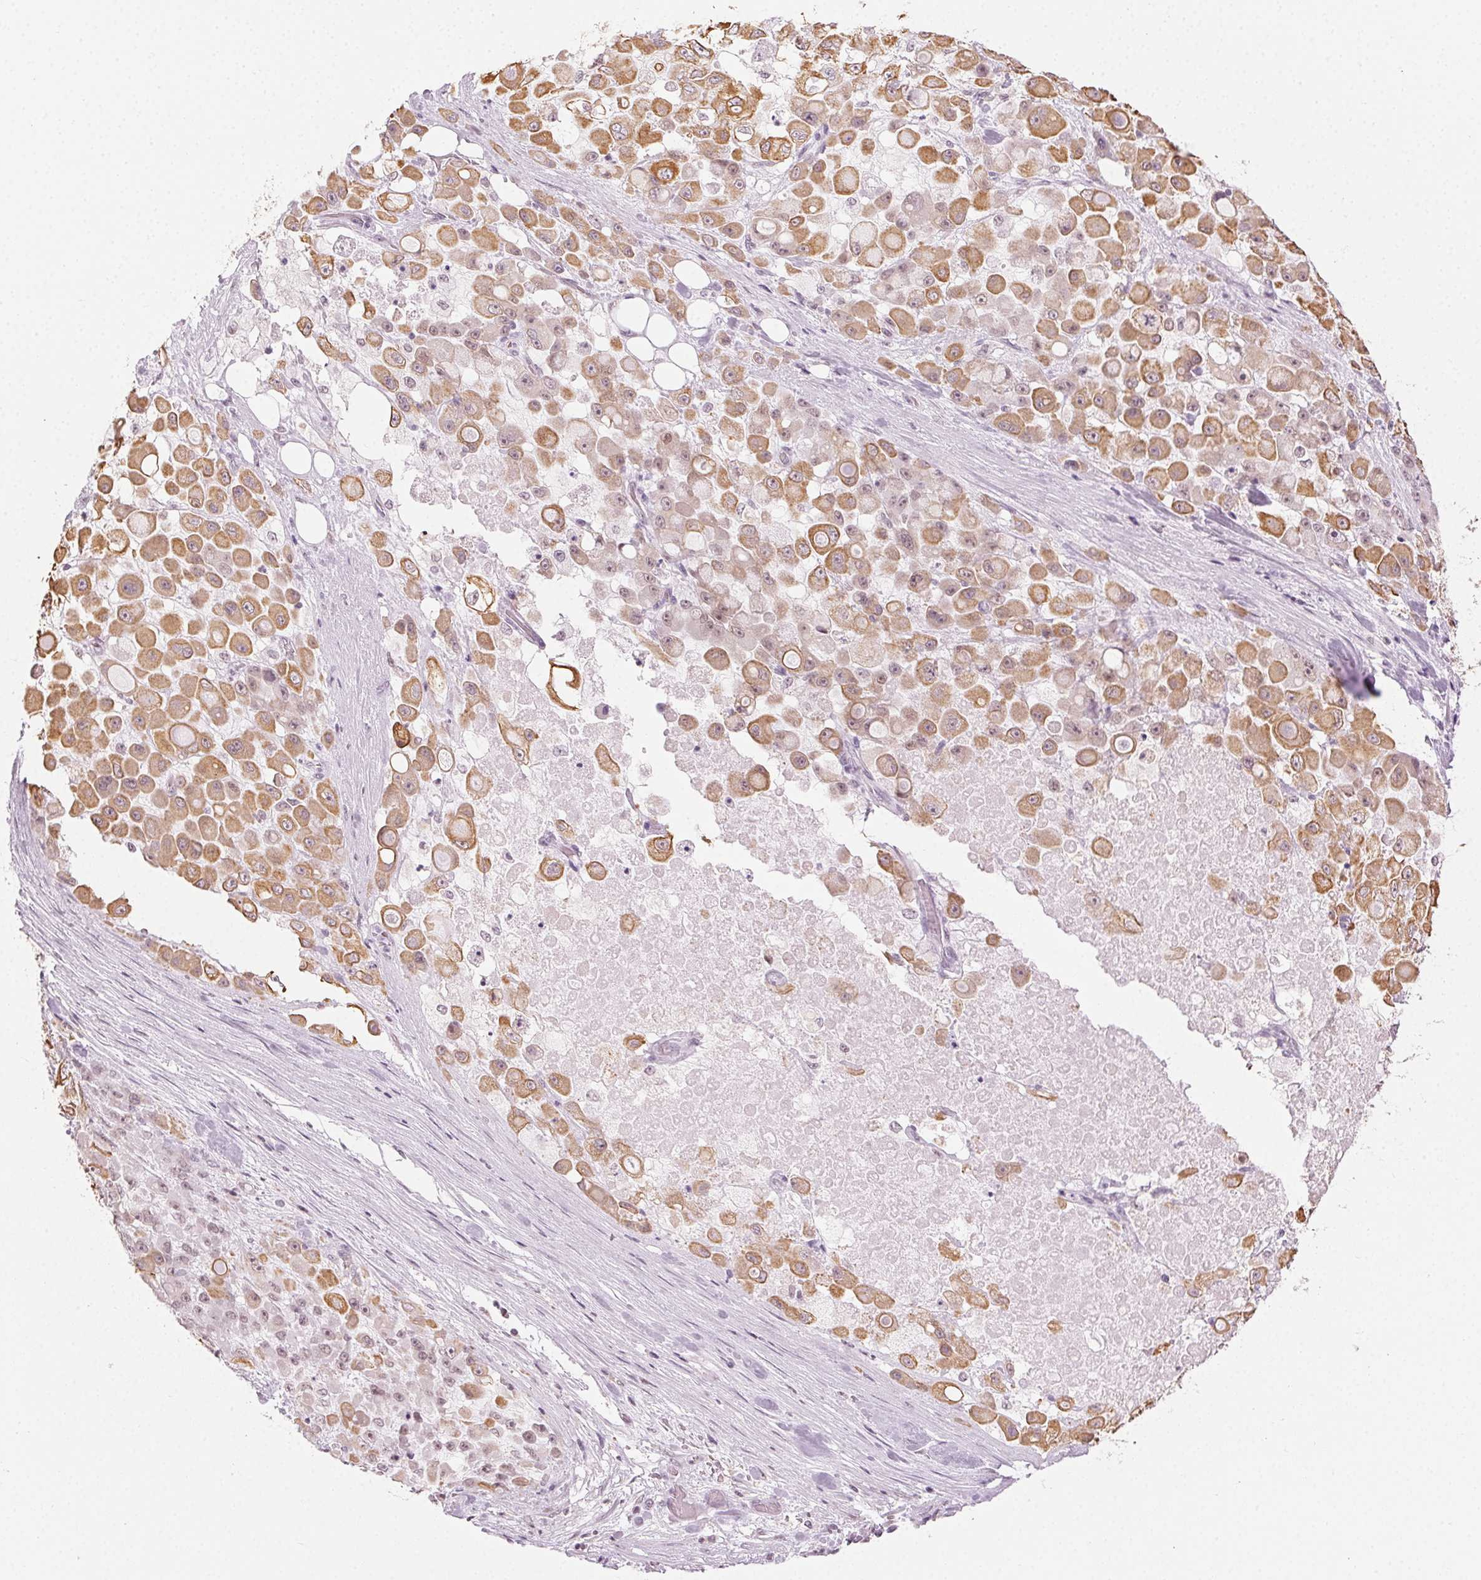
{"staining": {"intensity": "moderate", "quantity": ">75%", "location": "cytoplasmic/membranous"}, "tissue": "stomach cancer", "cell_type": "Tumor cells", "image_type": "cancer", "snomed": [{"axis": "morphology", "description": "Adenocarcinoma, NOS"}, {"axis": "topography", "description": "Stomach"}], "caption": "This is an image of immunohistochemistry (IHC) staining of stomach cancer (adenocarcinoma), which shows moderate expression in the cytoplasmic/membranous of tumor cells.", "gene": "AIF1L", "patient": {"sex": "female", "age": 76}}